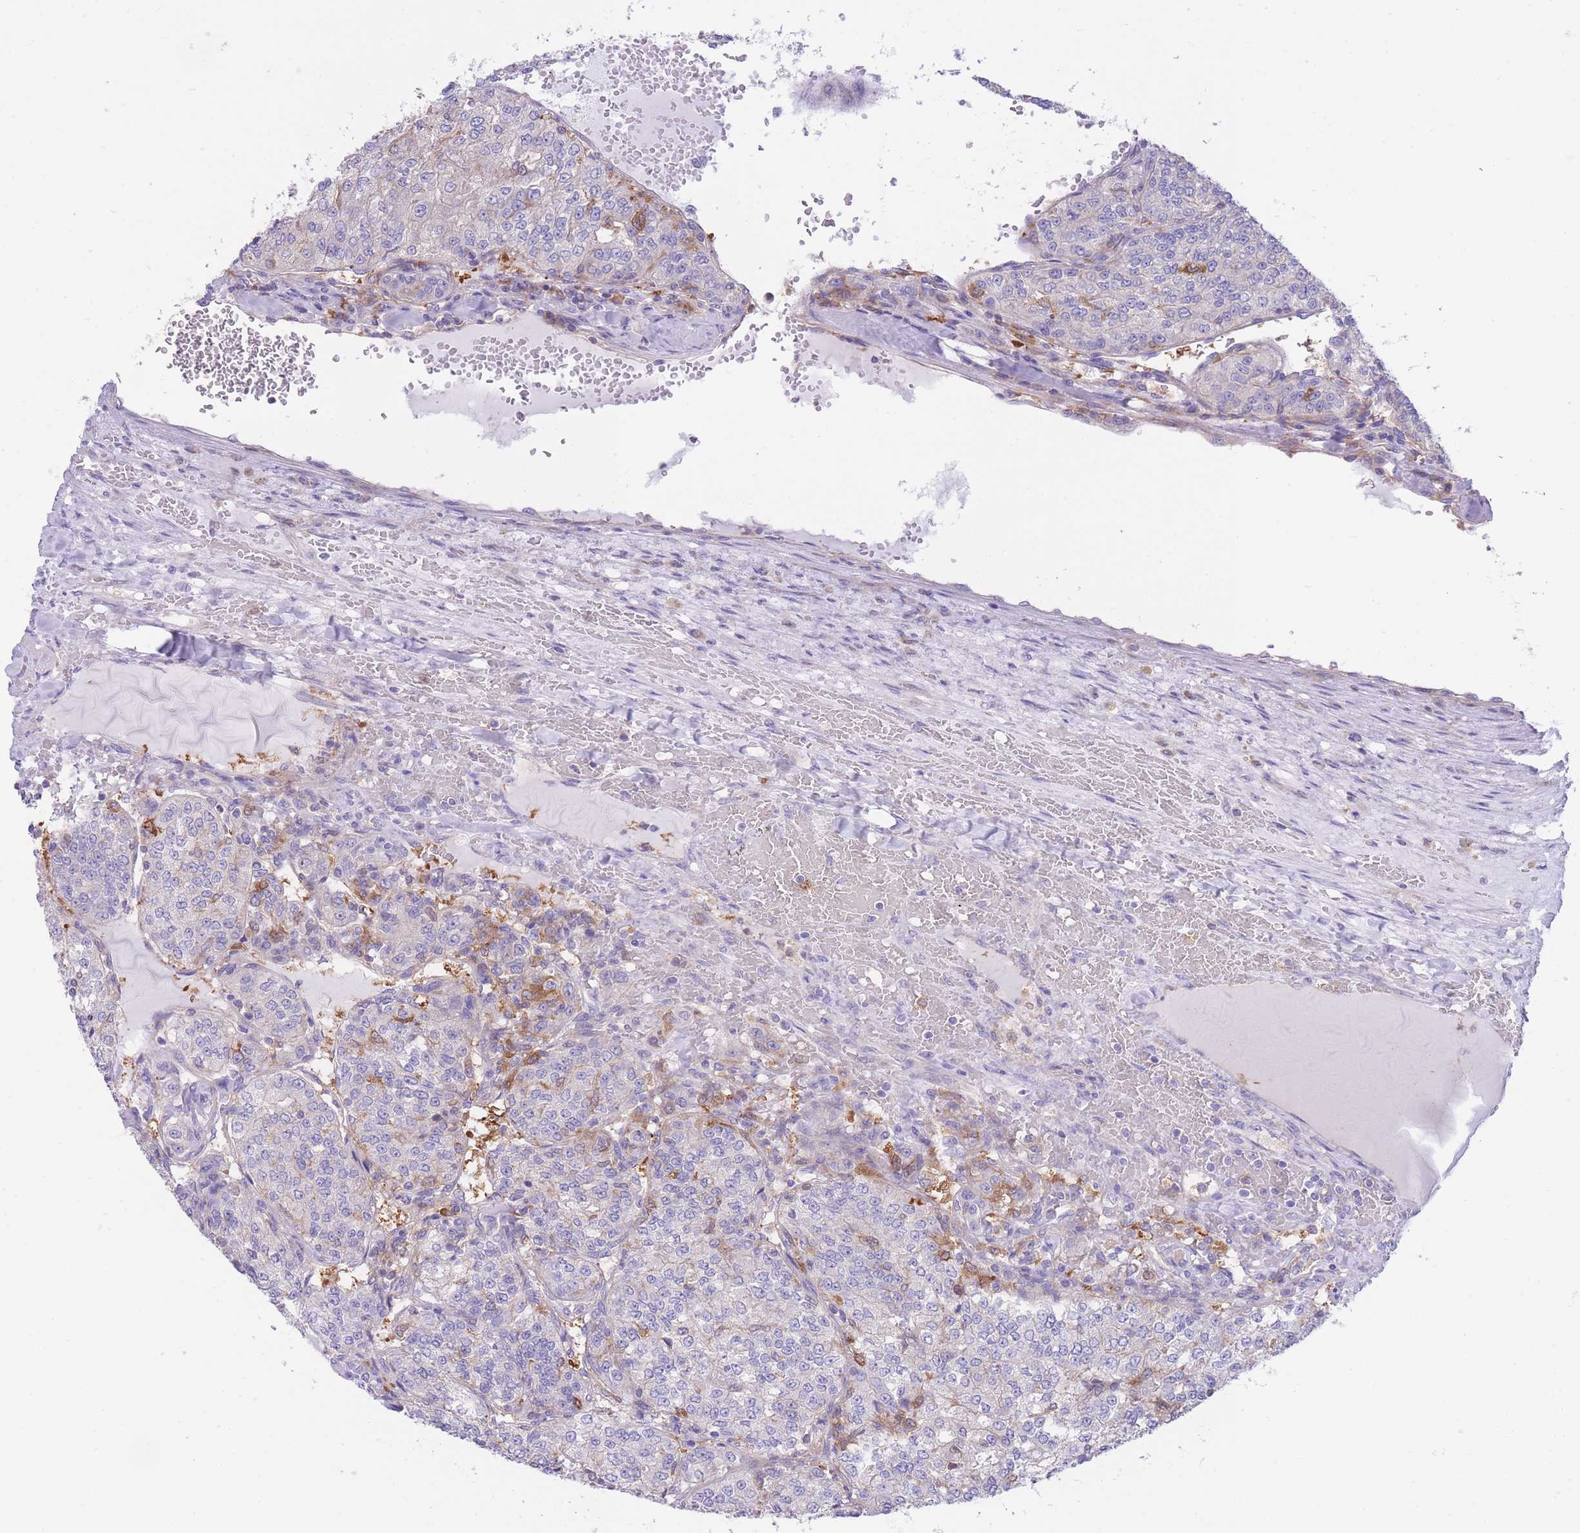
{"staining": {"intensity": "negative", "quantity": "none", "location": "none"}, "tissue": "renal cancer", "cell_type": "Tumor cells", "image_type": "cancer", "snomed": [{"axis": "morphology", "description": "Adenocarcinoma, NOS"}, {"axis": "topography", "description": "Kidney"}], "caption": "Tumor cells are negative for protein expression in human renal cancer (adenocarcinoma). (Stains: DAB IHC with hematoxylin counter stain, Microscopy: brightfield microscopy at high magnification).", "gene": "NAMPT", "patient": {"sex": "female", "age": 63}}